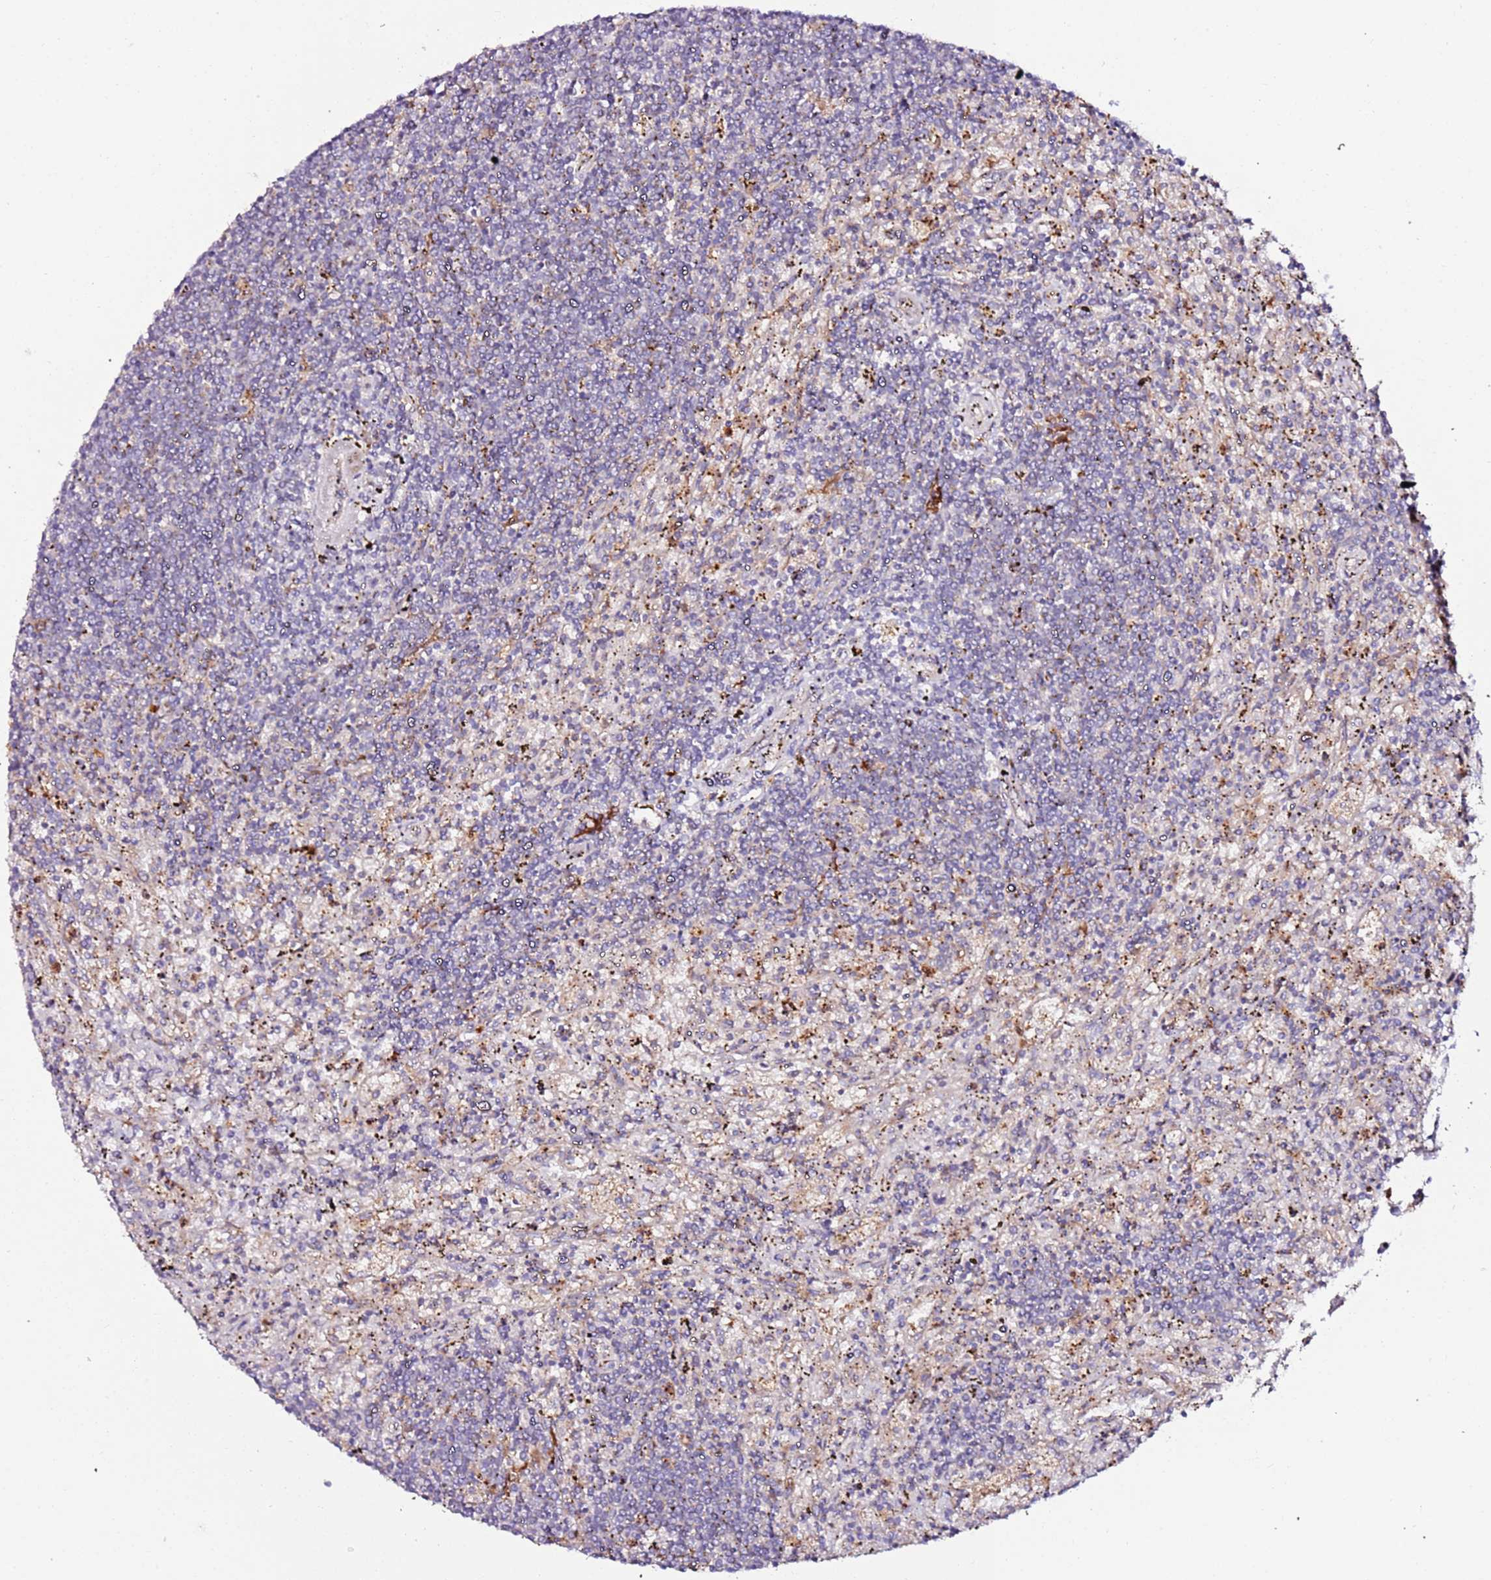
{"staining": {"intensity": "negative", "quantity": "none", "location": "none"}, "tissue": "lymphoma", "cell_type": "Tumor cells", "image_type": "cancer", "snomed": [{"axis": "morphology", "description": "Malignant lymphoma, non-Hodgkin's type, Low grade"}, {"axis": "topography", "description": "Spleen"}], "caption": "An image of malignant lymphoma, non-Hodgkin's type (low-grade) stained for a protein exhibits no brown staining in tumor cells. (DAB immunohistochemistry visualized using brightfield microscopy, high magnification).", "gene": "FLVCR1", "patient": {"sex": "male", "age": 76}}